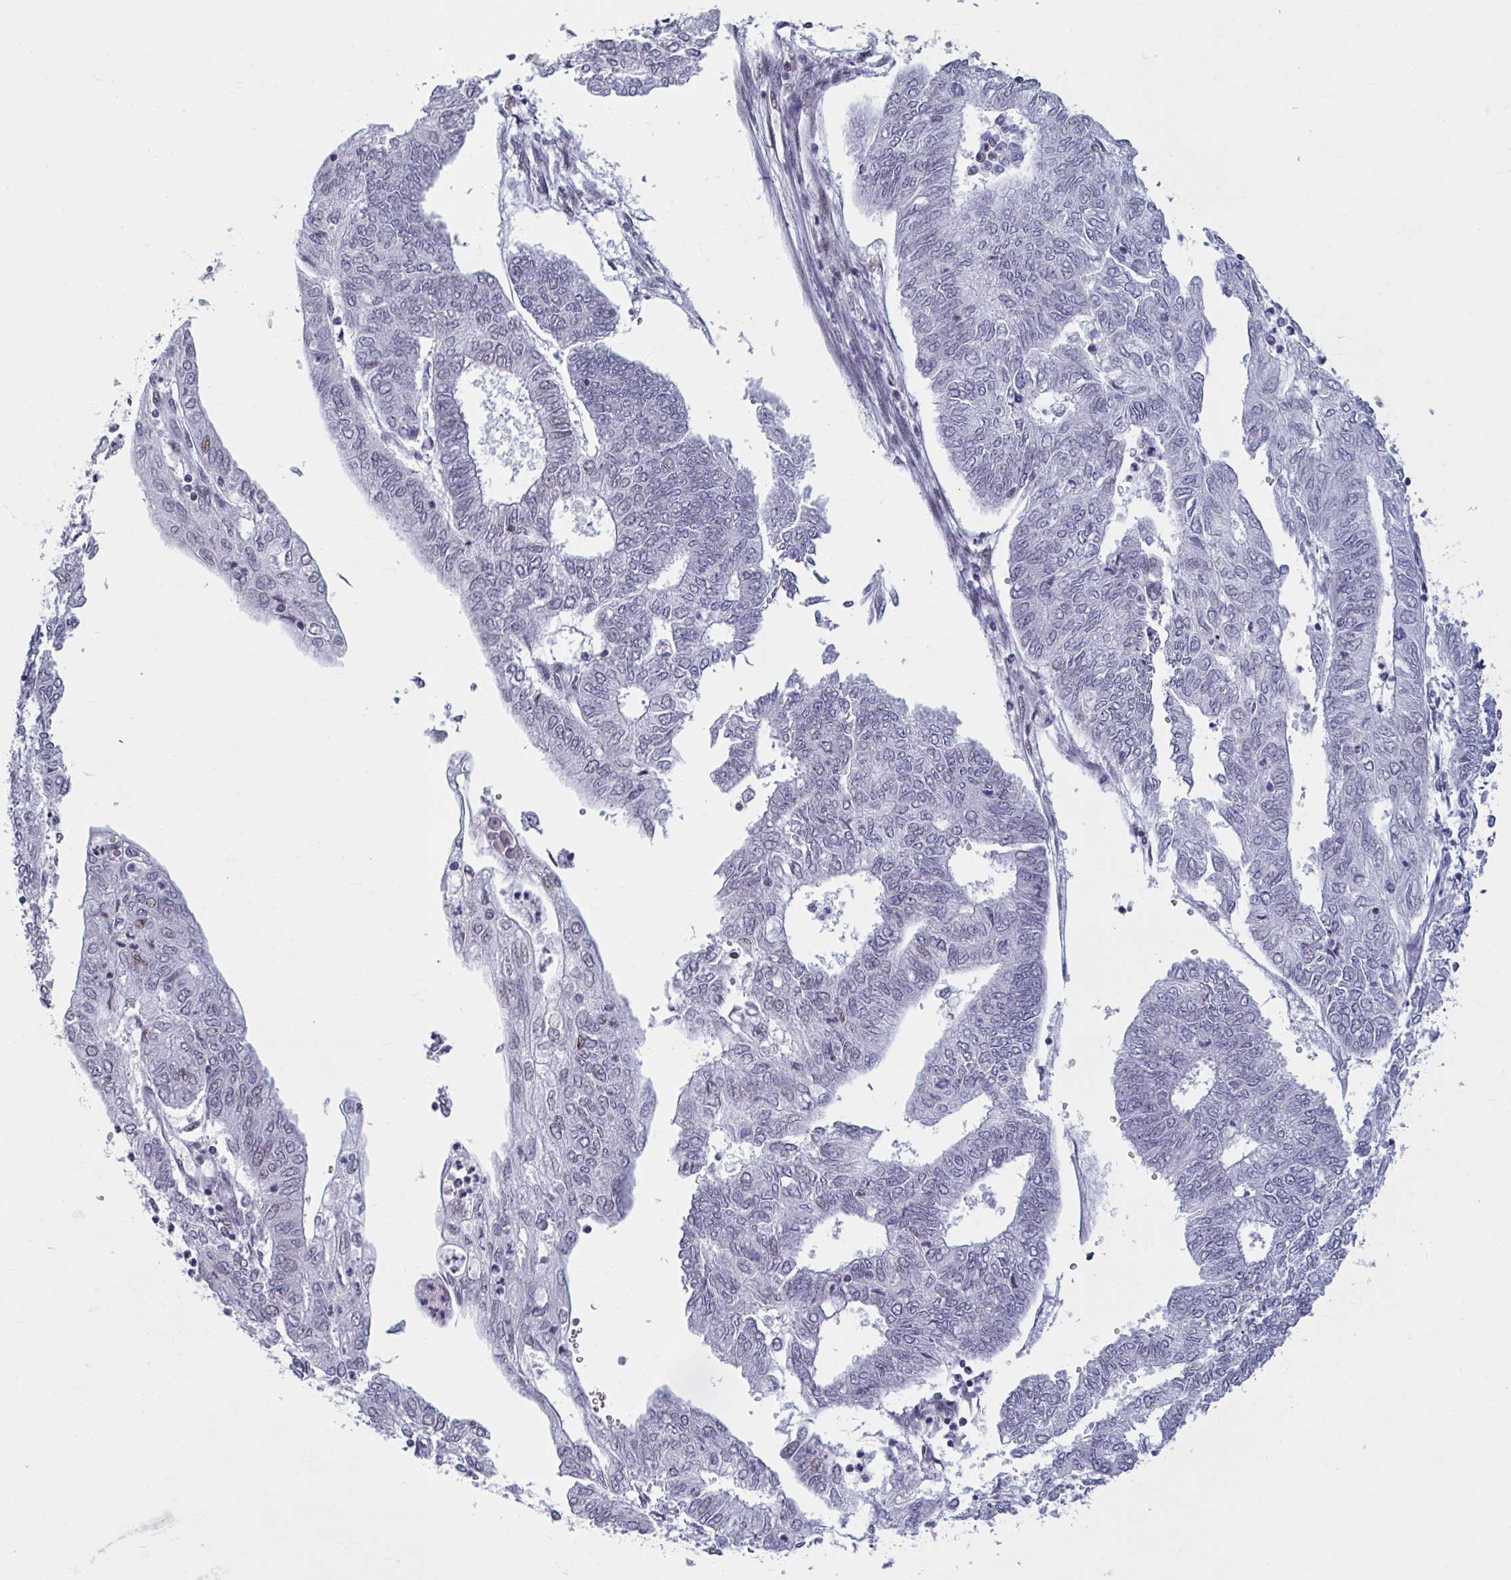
{"staining": {"intensity": "negative", "quantity": "none", "location": "none"}, "tissue": "endometrial cancer", "cell_type": "Tumor cells", "image_type": "cancer", "snomed": [{"axis": "morphology", "description": "Adenocarcinoma, NOS"}, {"axis": "topography", "description": "Endometrium"}], "caption": "High power microscopy histopathology image of an IHC photomicrograph of endometrial cancer, revealing no significant staining in tumor cells.", "gene": "HSD17B6", "patient": {"sex": "female", "age": 68}}